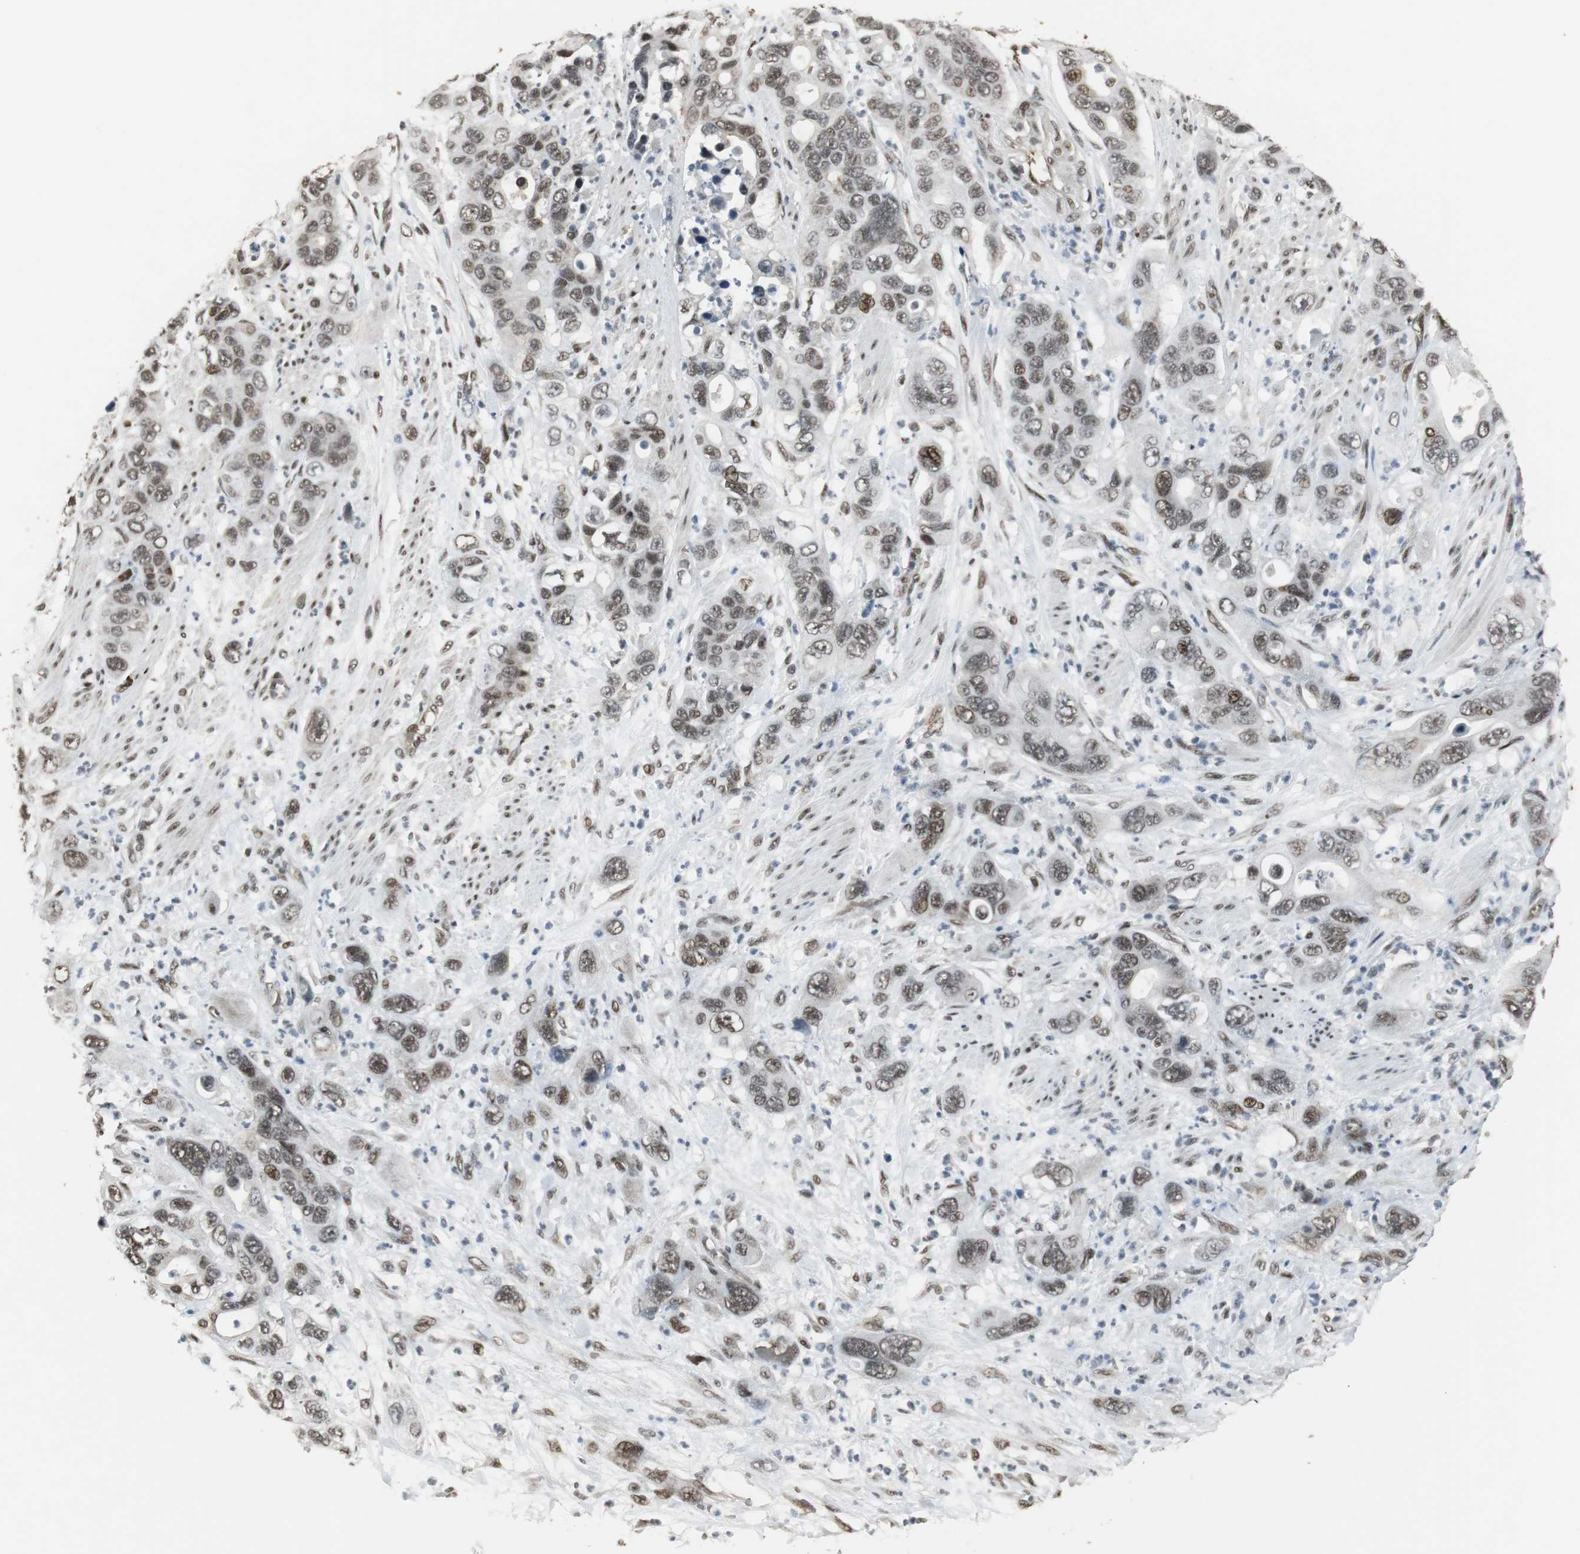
{"staining": {"intensity": "moderate", "quantity": ">75%", "location": "nuclear"}, "tissue": "pancreatic cancer", "cell_type": "Tumor cells", "image_type": "cancer", "snomed": [{"axis": "morphology", "description": "Adenocarcinoma, NOS"}, {"axis": "topography", "description": "Pancreas"}], "caption": "A high-resolution photomicrograph shows IHC staining of pancreatic cancer (adenocarcinoma), which demonstrates moderate nuclear positivity in about >75% of tumor cells. The staining is performed using DAB brown chromogen to label protein expression. The nuclei are counter-stained blue using hematoxylin.", "gene": "TAF5", "patient": {"sex": "female", "age": 71}}